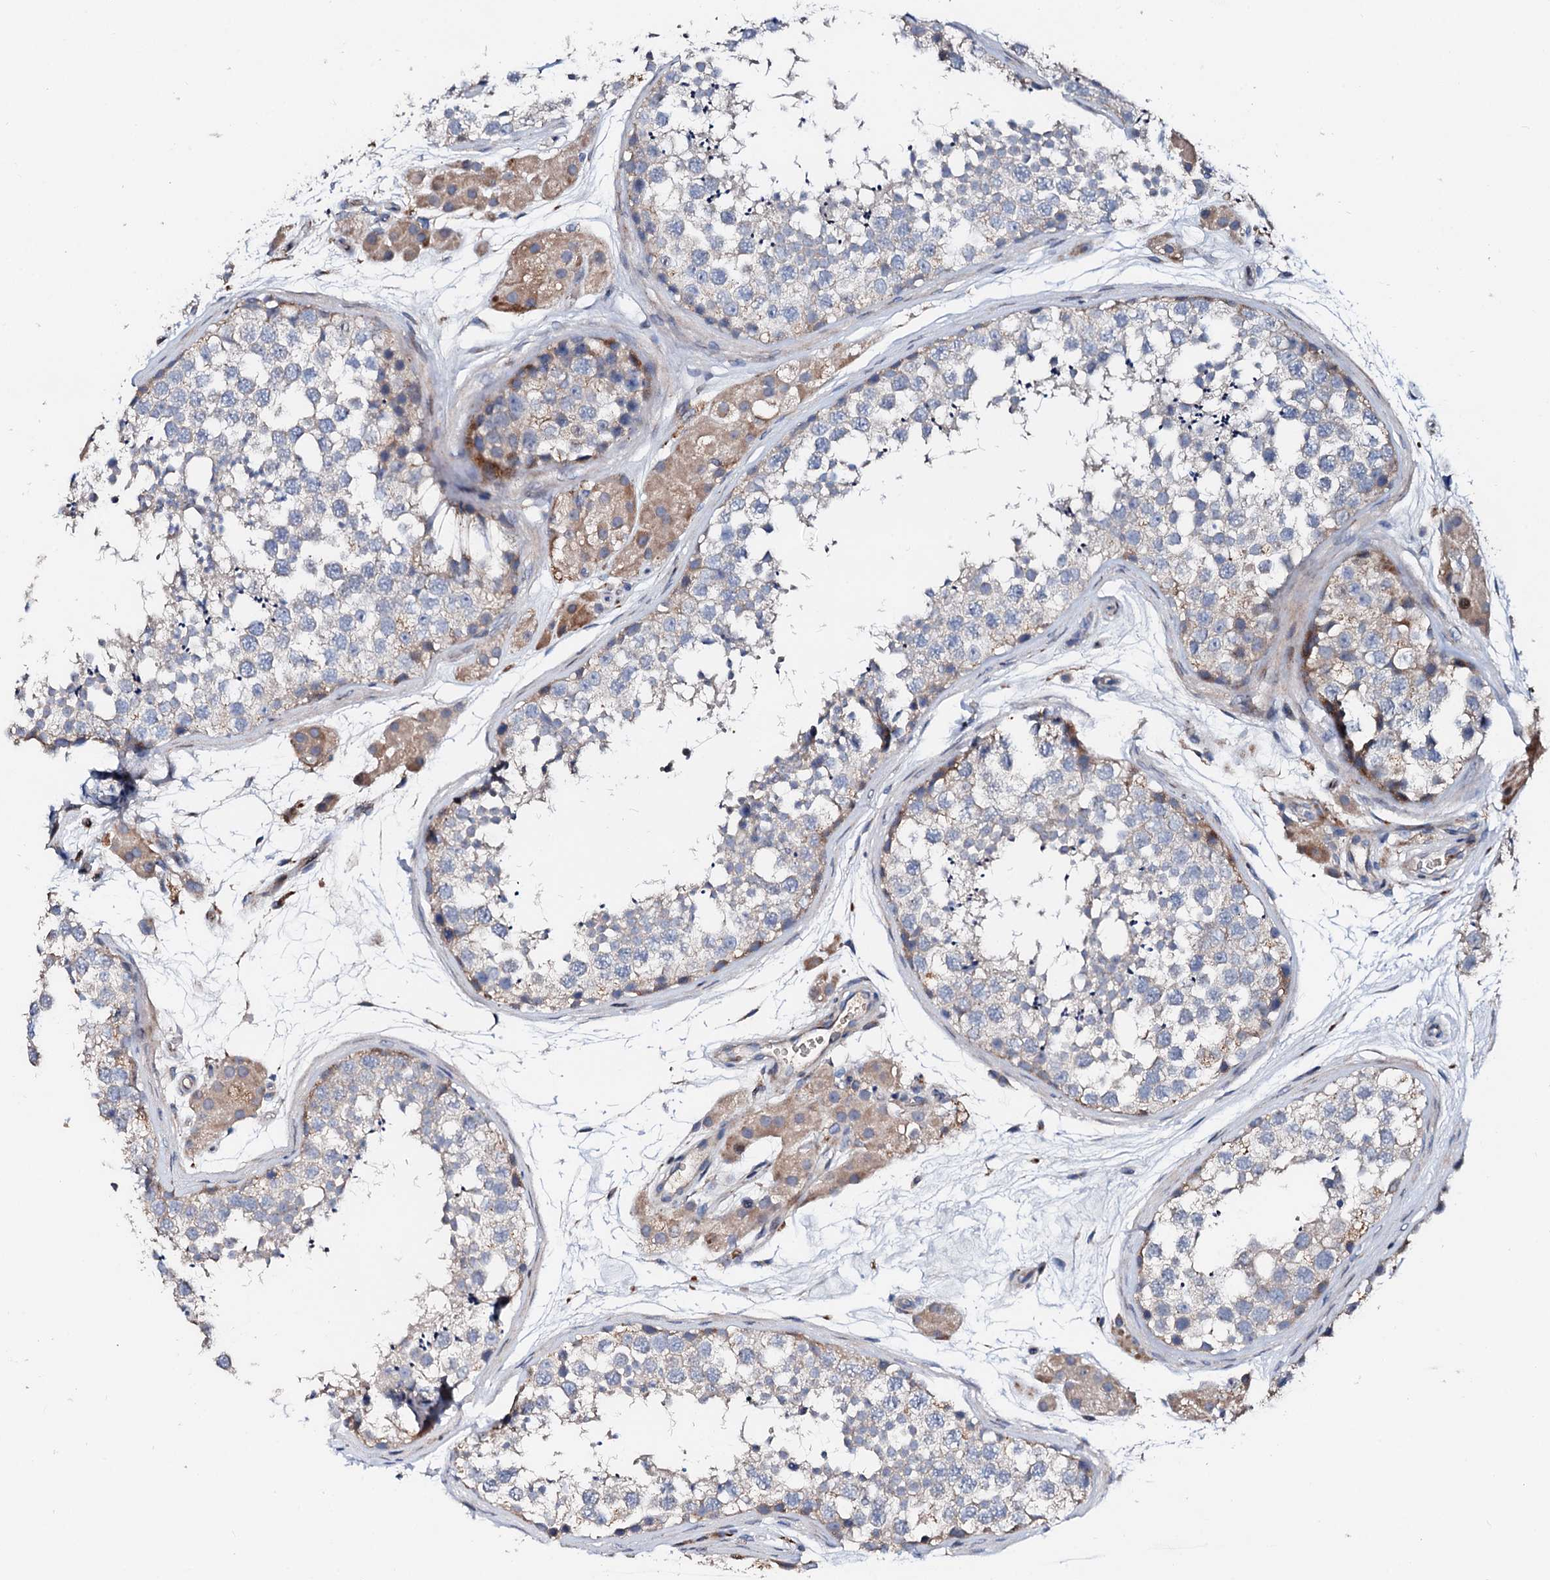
{"staining": {"intensity": "weak", "quantity": "<25%", "location": "cytoplasmic/membranous"}, "tissue": "testis", "cell_type": "Cells in seminiferous ducts", "image_type": "normal", "snomed": [{"axis": "morphology", "description": "Normal tissue, NOS"}, {"axis": "topography", "description": "Testis"}], "caption": "This is an IHC histopathology image of normal testis. There is no expression in cells in seminiferous ducts.", "gene": "SLC10A7", "patient": {"sex": "male", "age": 56}}